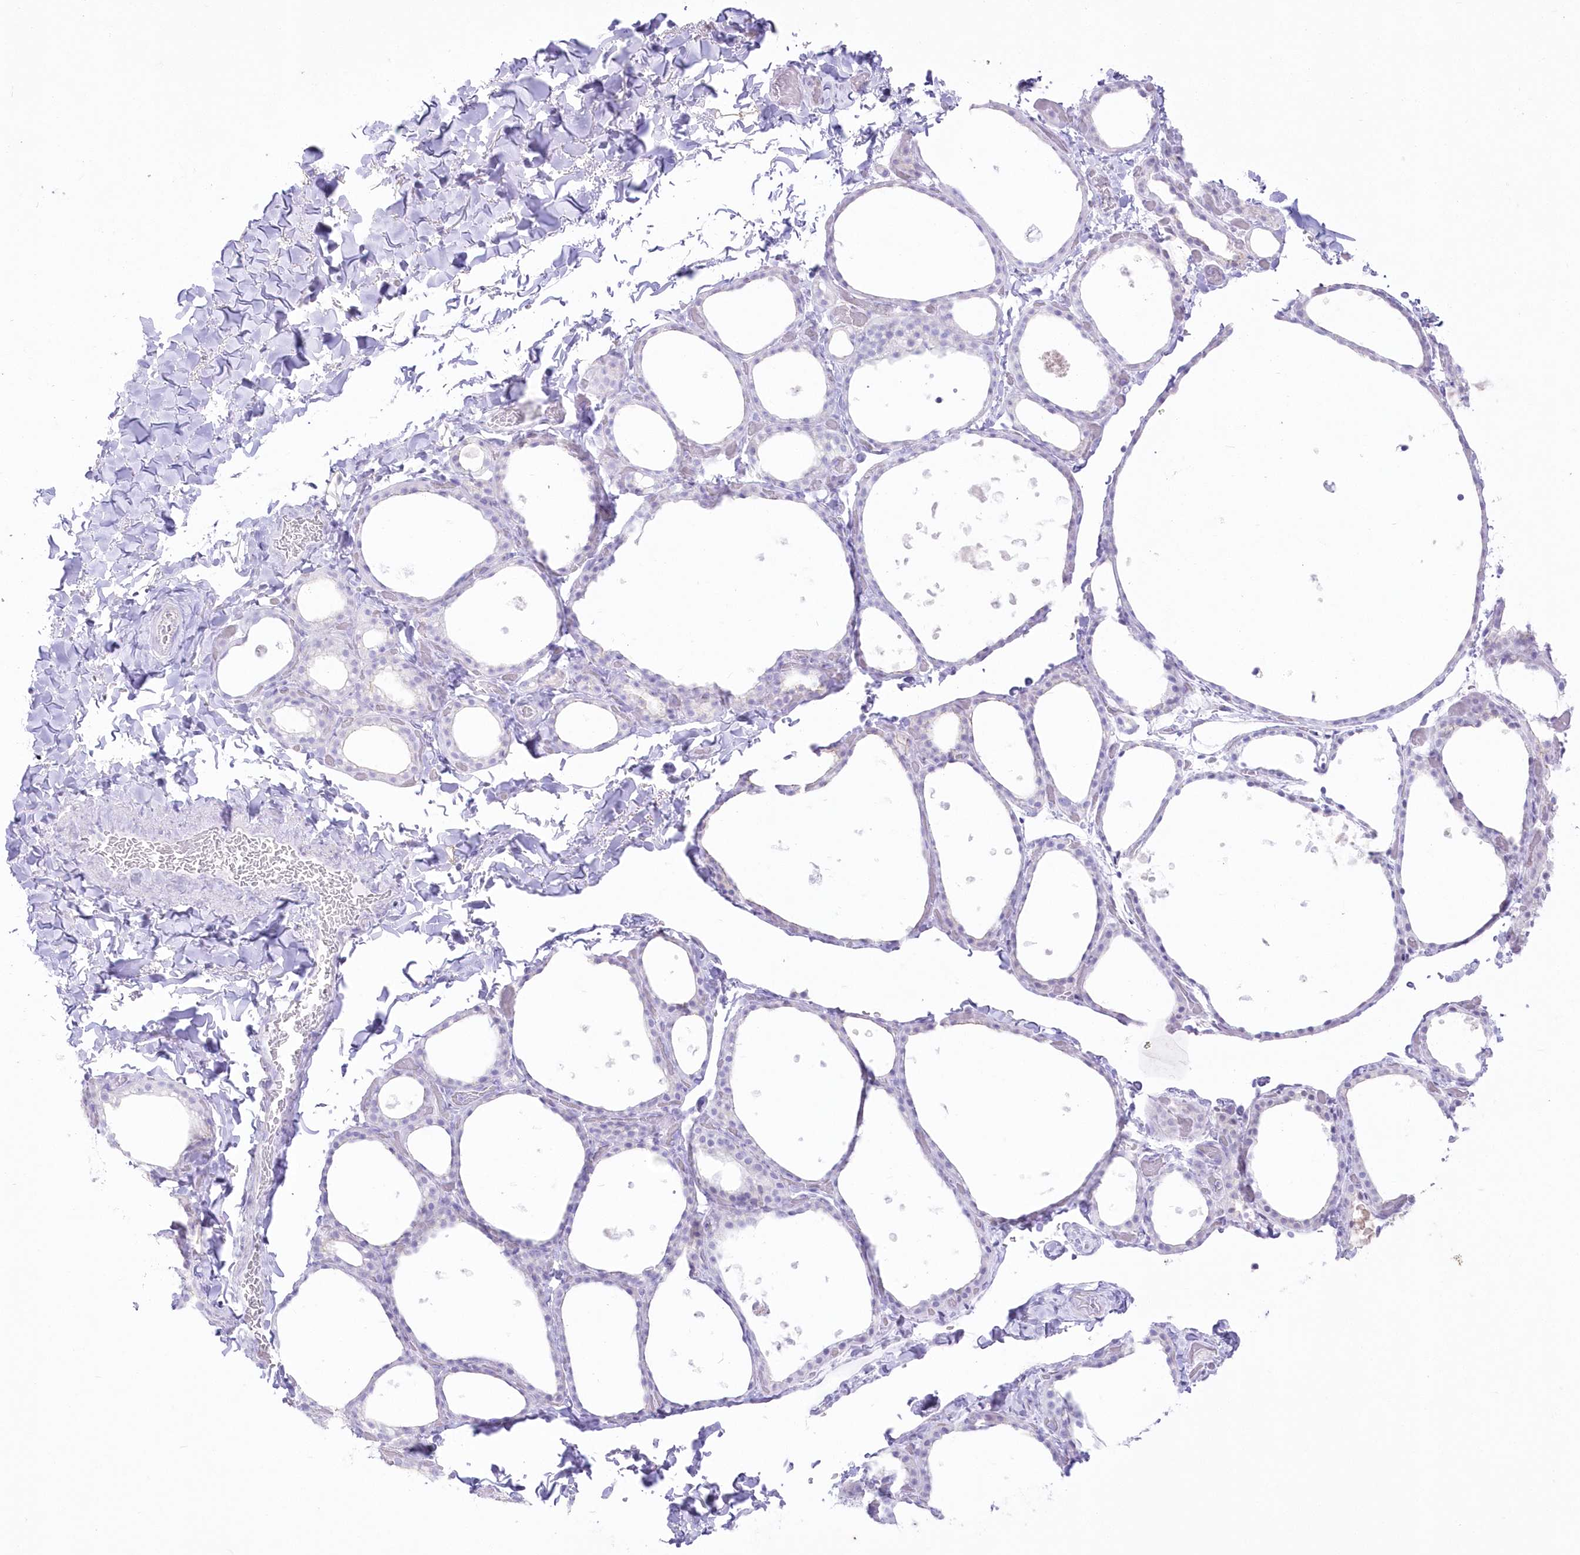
{"staining": {"intensity": "negative", "quantity": "none", "location": "none"}, "tissue": "thyroid gland", "cell_type": "Glandular cells", "image_type": "normal", "snomed": [{"axis": "morphology", "description": "Normal tissue, NOS"}, {"axis": "topography", "description": "Thyroid gland"}], "caption": "IHC of benign human thyroid gland shows no positivity in glandular cells. The staining was performed using DAB to visualize the protein expression in brown, while the nuclei were stained in blue with hematoxylin (Magnification: 20x).", "gene": "ZNF843", "patient": {"sex": "female", "age": 44}}